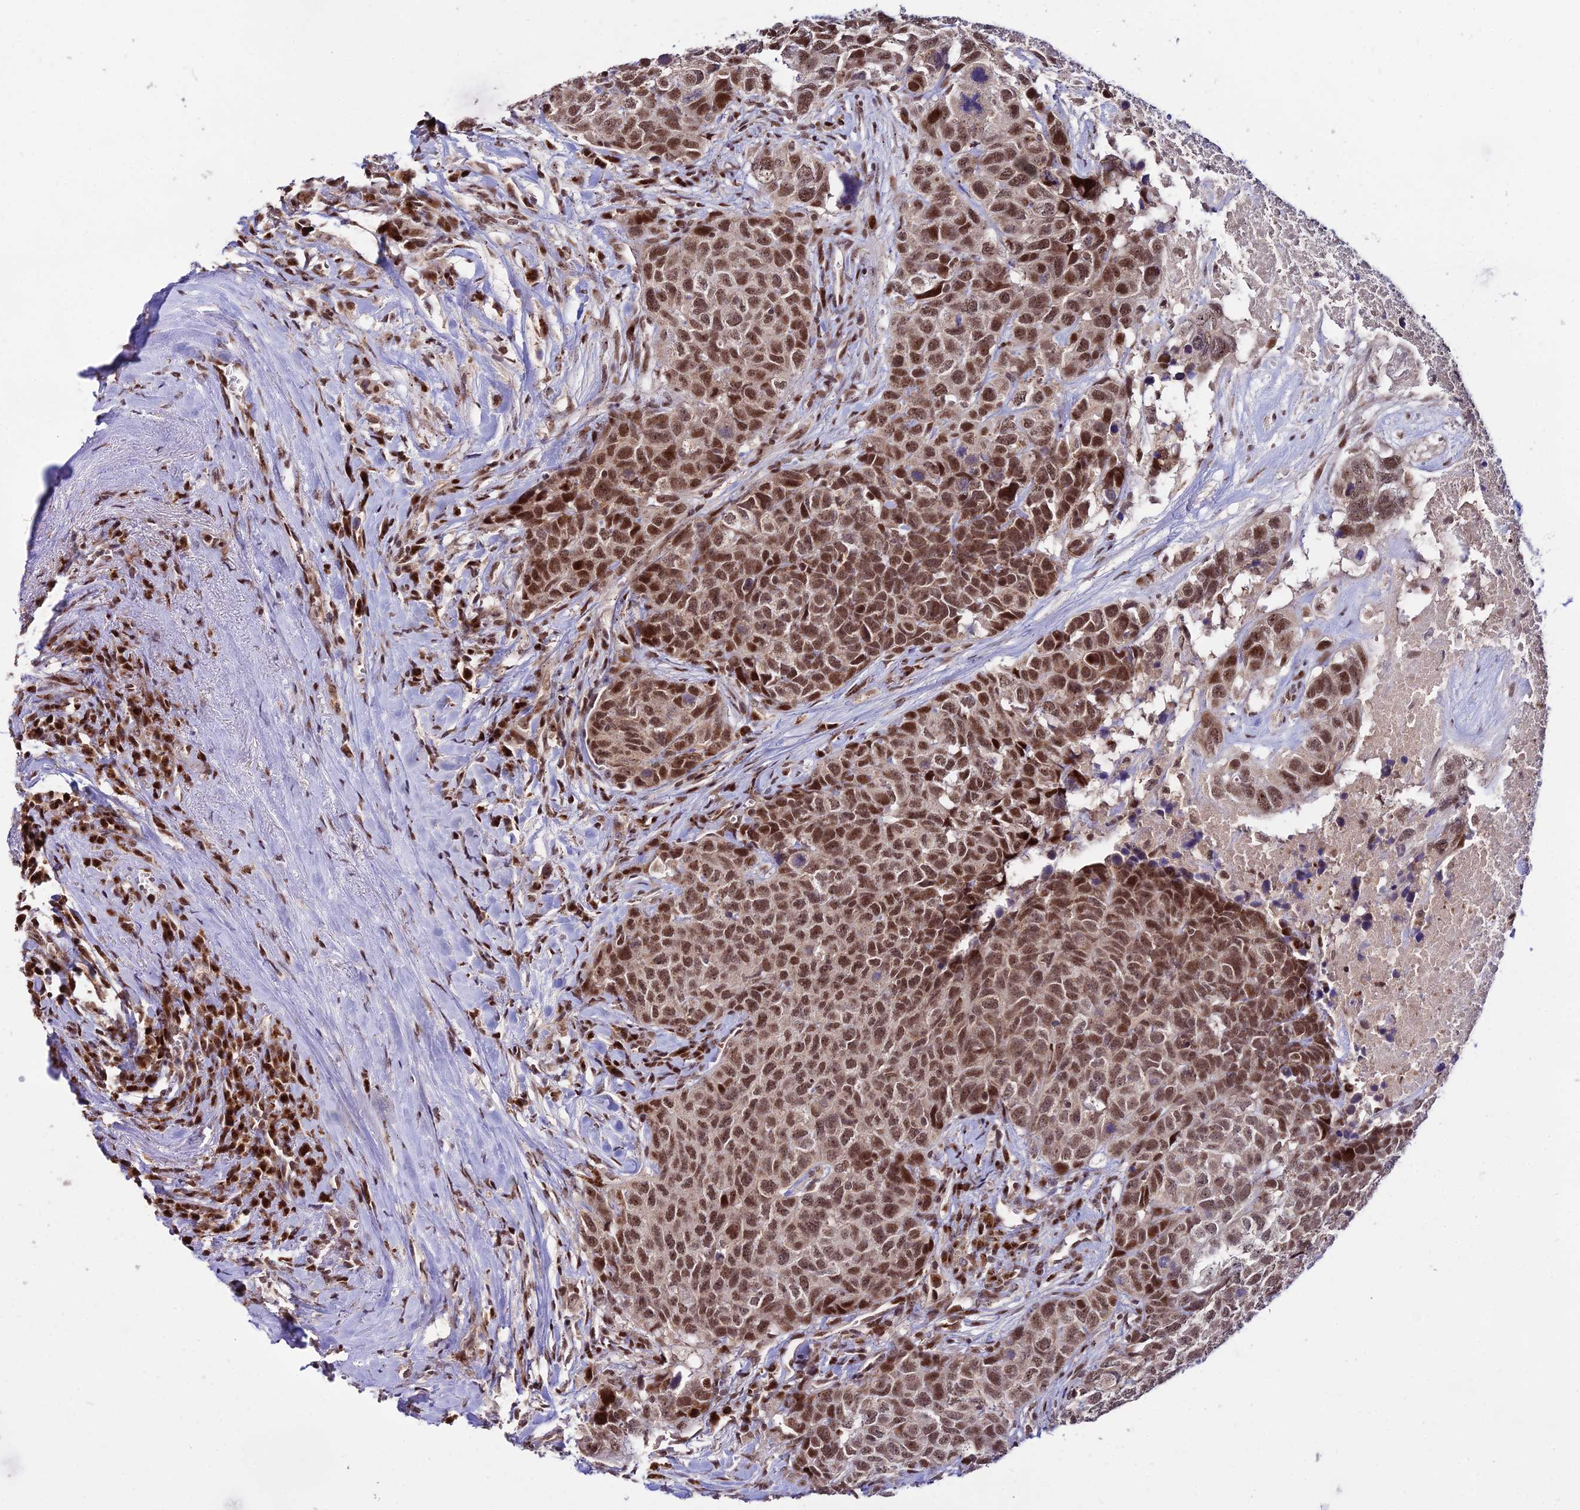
{"staining": {"intensity": "moderate", "quantity": ">75%", "location": "nuclear"}, "tissue": "head and neck cancer", "cell_type": "Tumor cells", "image_type": "cancer", "snomed": [{"axis": "morphology", "description": "Squamous cell carcinoma, NOS"}, {"axis": "topography", "description": "Head-Neck"}], "caption": "Immunohistochemistry histopathology image of neoplastic tissue: human squamous cell carcinoma (head and neck) stained using immunohistochemistry (IHC) exhibits medium levels of moderate protein expression localized specifically in the nuclear of tumor cells, appearing as a nuclear brown color.", "gene": "CIB3", "patient": {"sex": "male", "age": 66}}